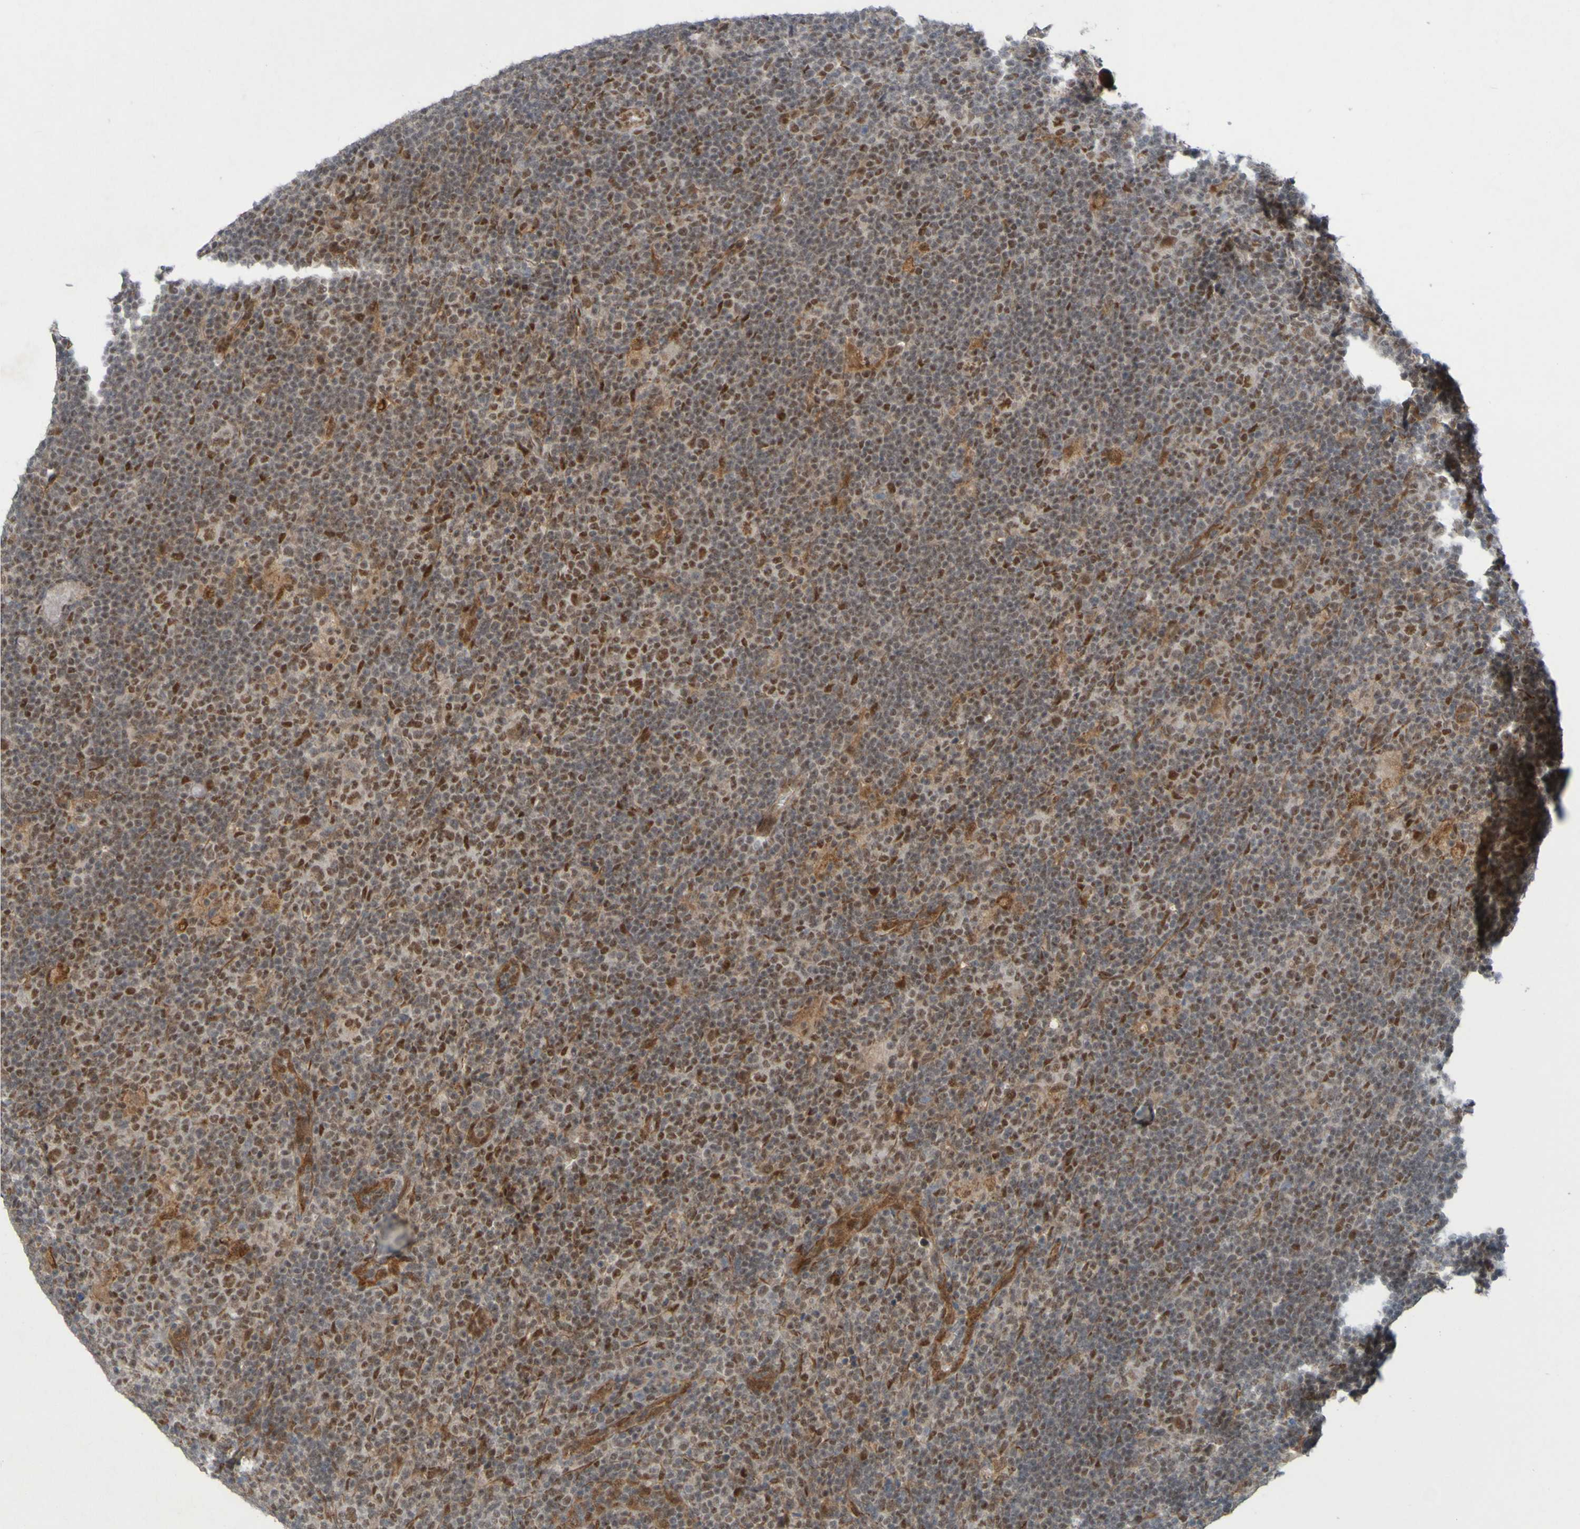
{"staining": {"intensity": "moderate", "quantity": ">75%", "location": "nuclear"}, "tissue": "lymphoma", "cell_type": "Tumor cells", "image_type": "cancer", "snomed": [{"axis": "morphology", "description": "Hodgkin's disease, NOS"}, {"axis": "topography", "description": "Lymph node"}], "caption": "Lymphoma stained with DAB immunohistochemistry (IHC) exhibits medium levels of moderate nuclear positivity in approximately >75% of tumor cells. The protein of interest is shown in brown color, while the nuclei are stained blue.", "gene": "MCPH1", "patient": {"sex": "female", "age": 57}}